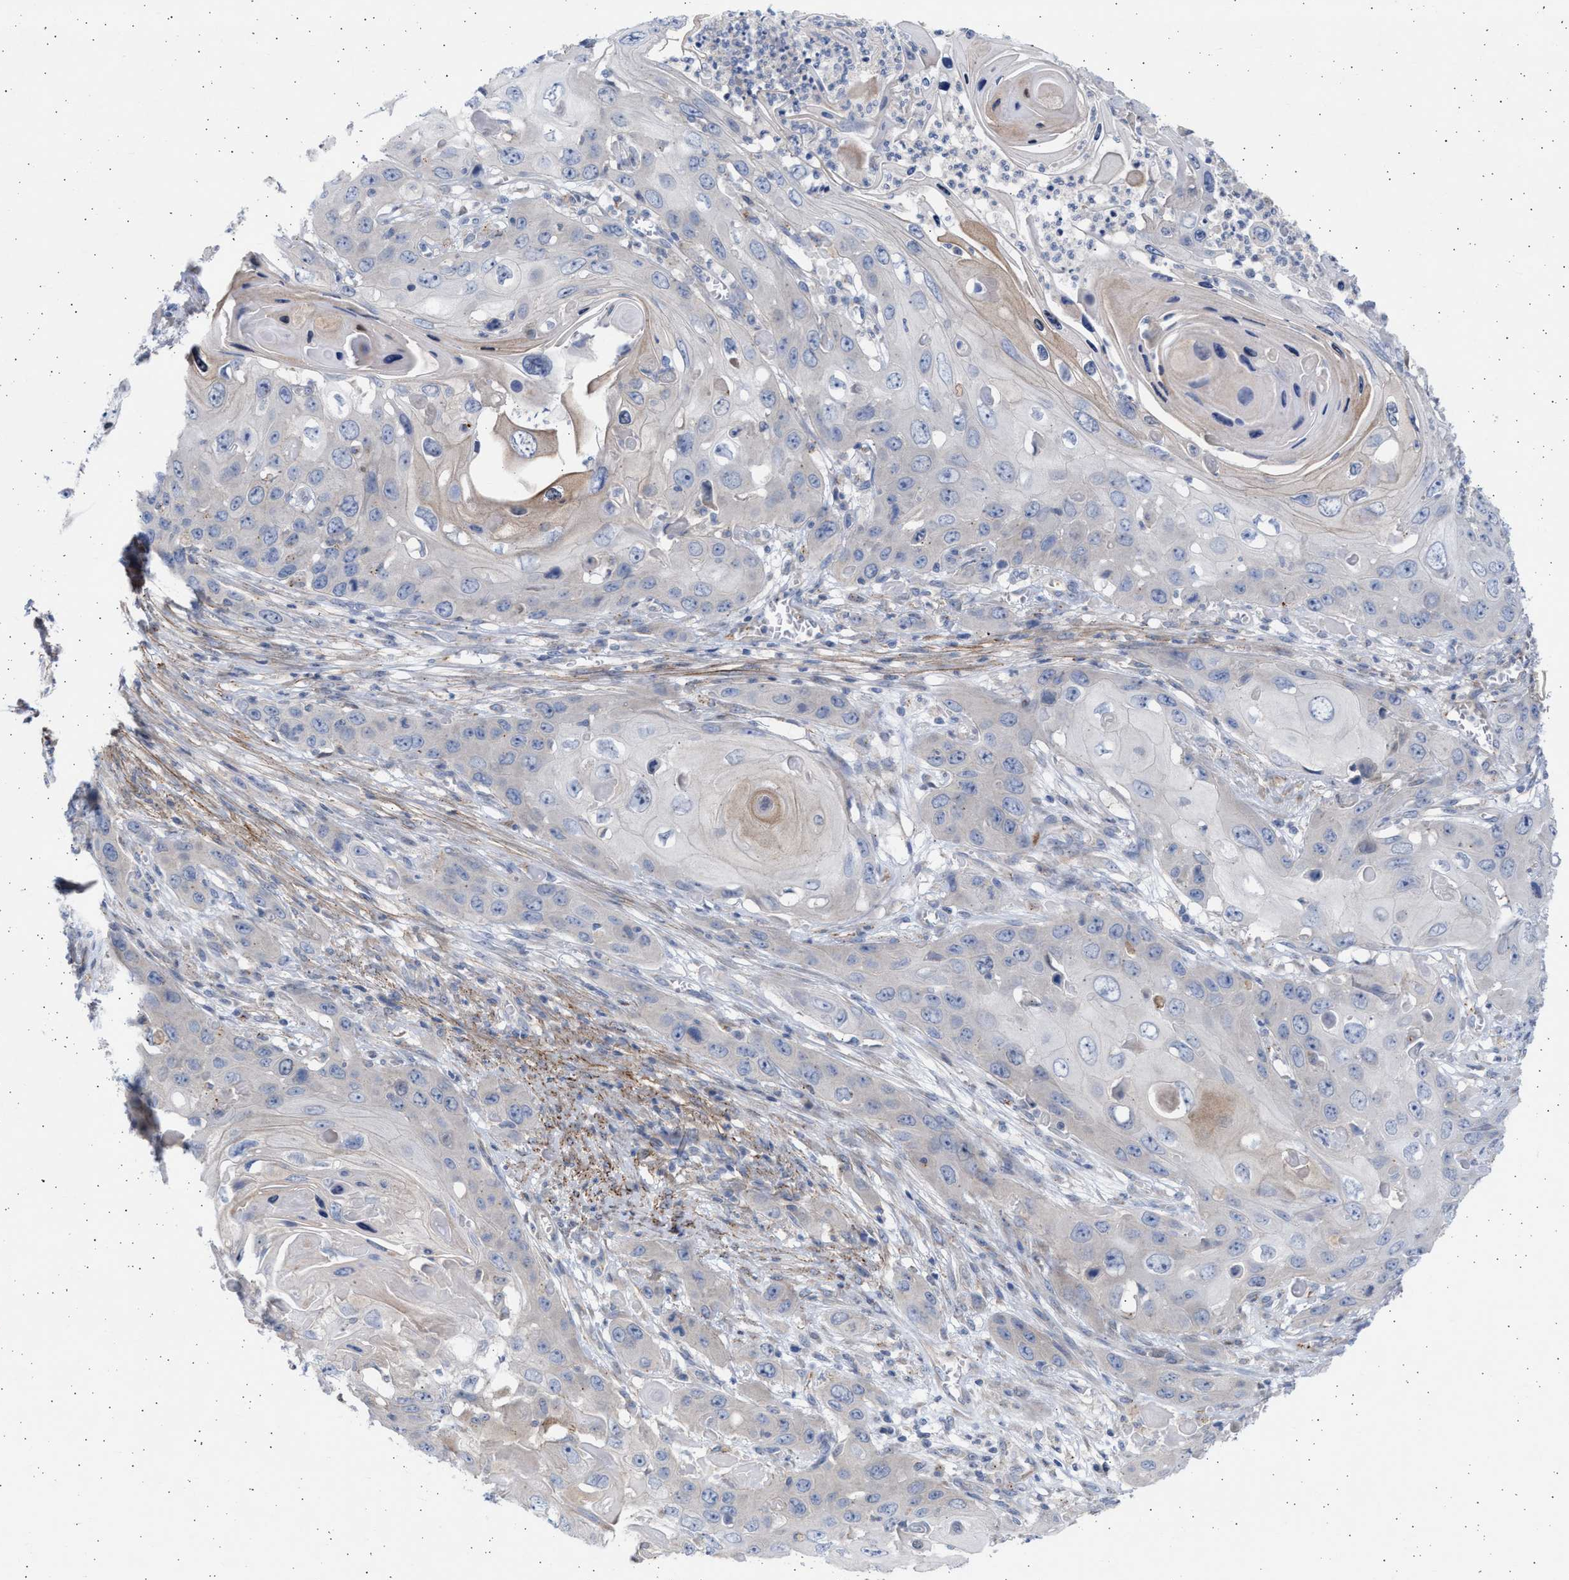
{"staining": {"intensity": "weak", "quantity": "<25%", "location": "cytoplasmic/membranous"}, "tissue": "skin cancer", "cell_type": "Tumor cells", "image_type": "cancer", "snomed": [{"axis": "morphology", "description": "Squamous cell carcinoma, NOS"}, {"axis": "topography", "description": "Skin"}], "caption": "This histopathology image is of skin cancer stained with immunohistochemistry (IHC) to label a protein in brown with the nuclei are counter-stained blue. There is no expression in tumor cells.", "gene": "NBR1", "patient": {"sex": "male", "age": 55}}